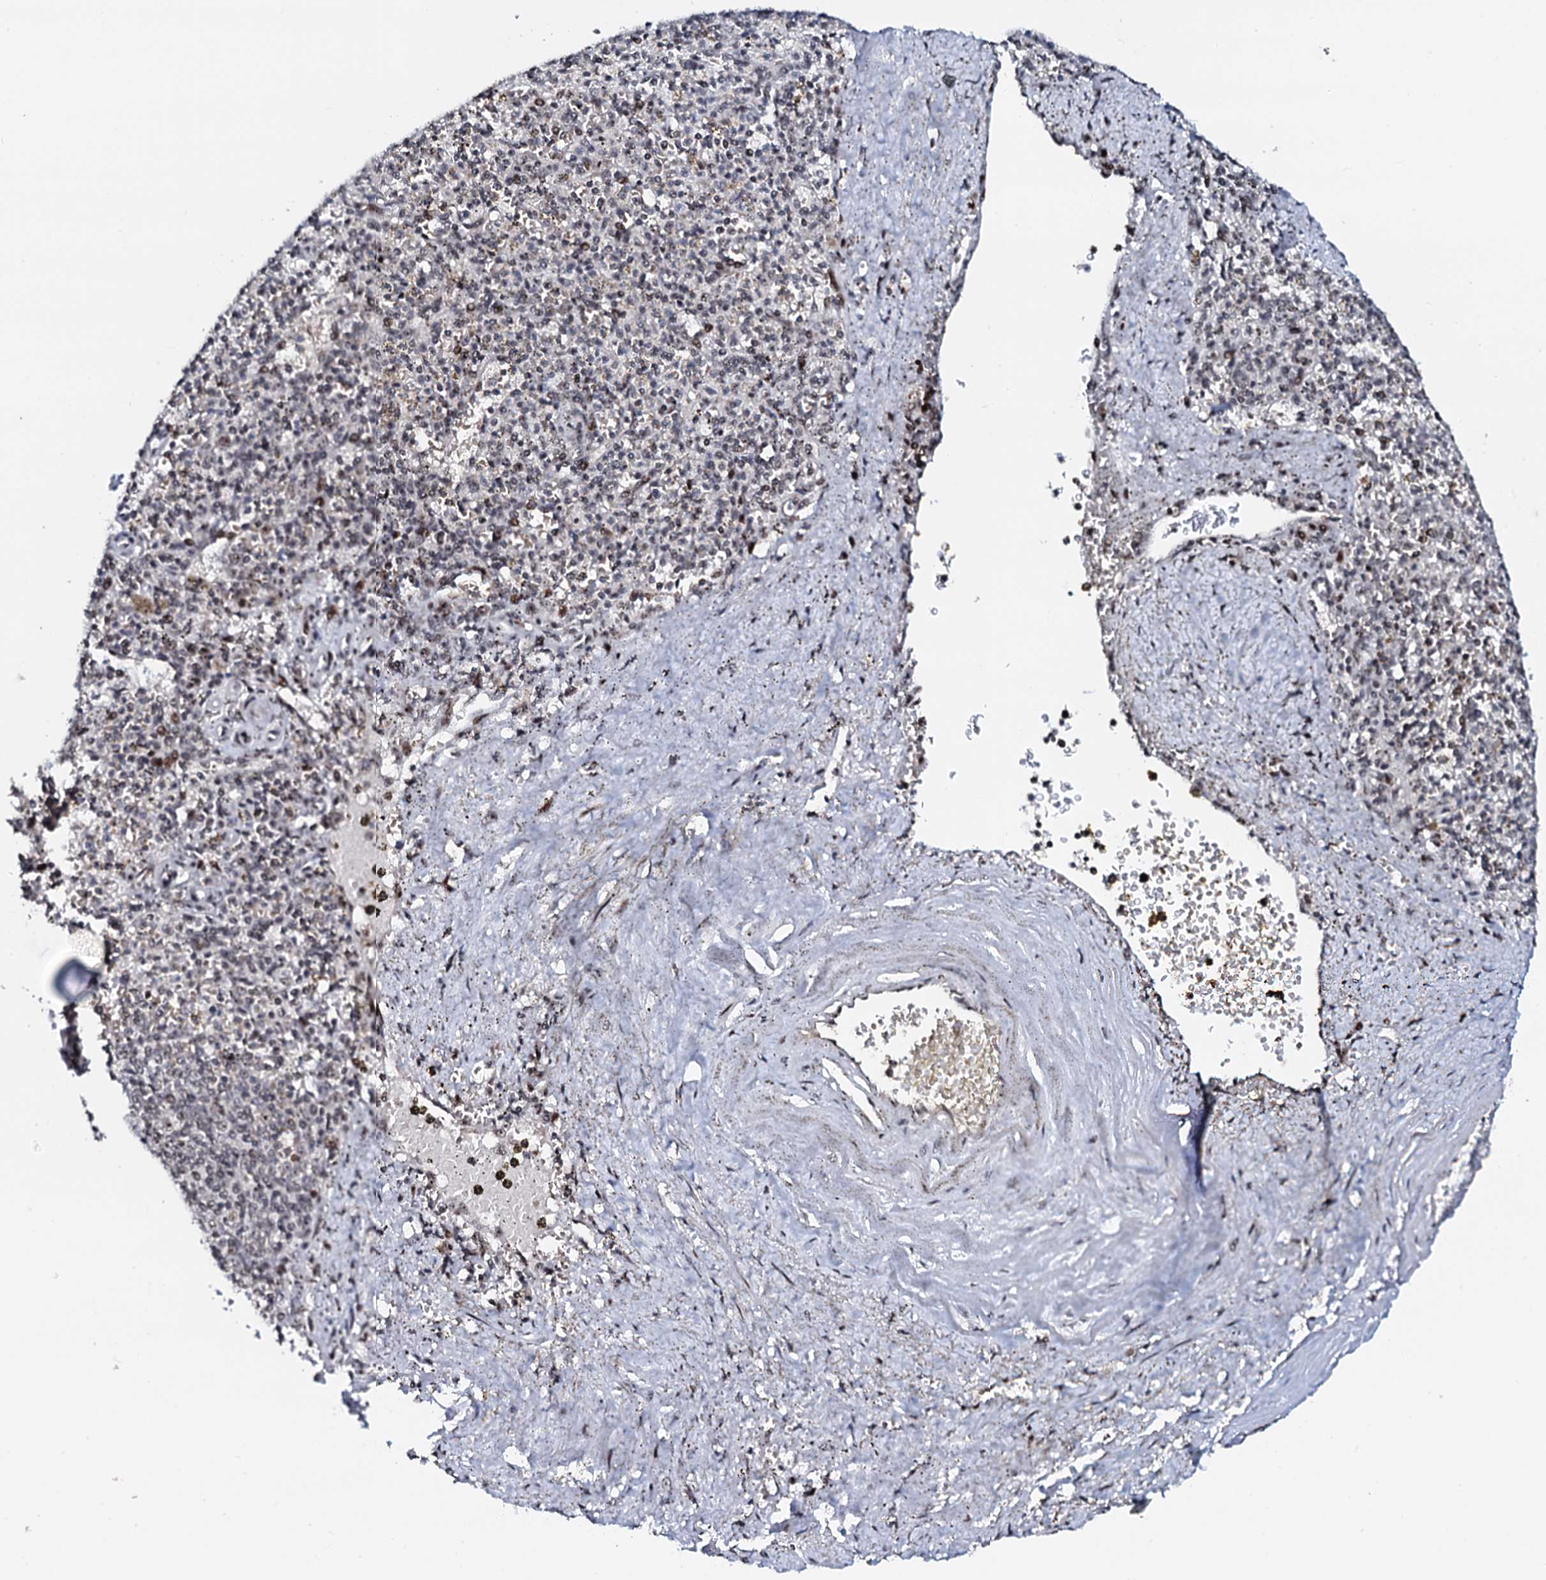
{"staining": {"intensity": "moderate", "quantity": "25%-75%", "location": "nuclear"}, "tissue": "spleen", "cell_type": "Cells in red pulp", "image_type": "normal", "snomed": [{"axis": "morphology", "description": "Normal tissue, NOS"}, {"axis": "topography", "description": "Spleen"}], "caption": "Spleen stained with DAB immunohistochemistry displays medium levels of moderate nuclear expression in approximately 25%-75% of cells in red pulp.", "gene": "NEUROG3", "patient": {"sex": "male", "age": 72}}